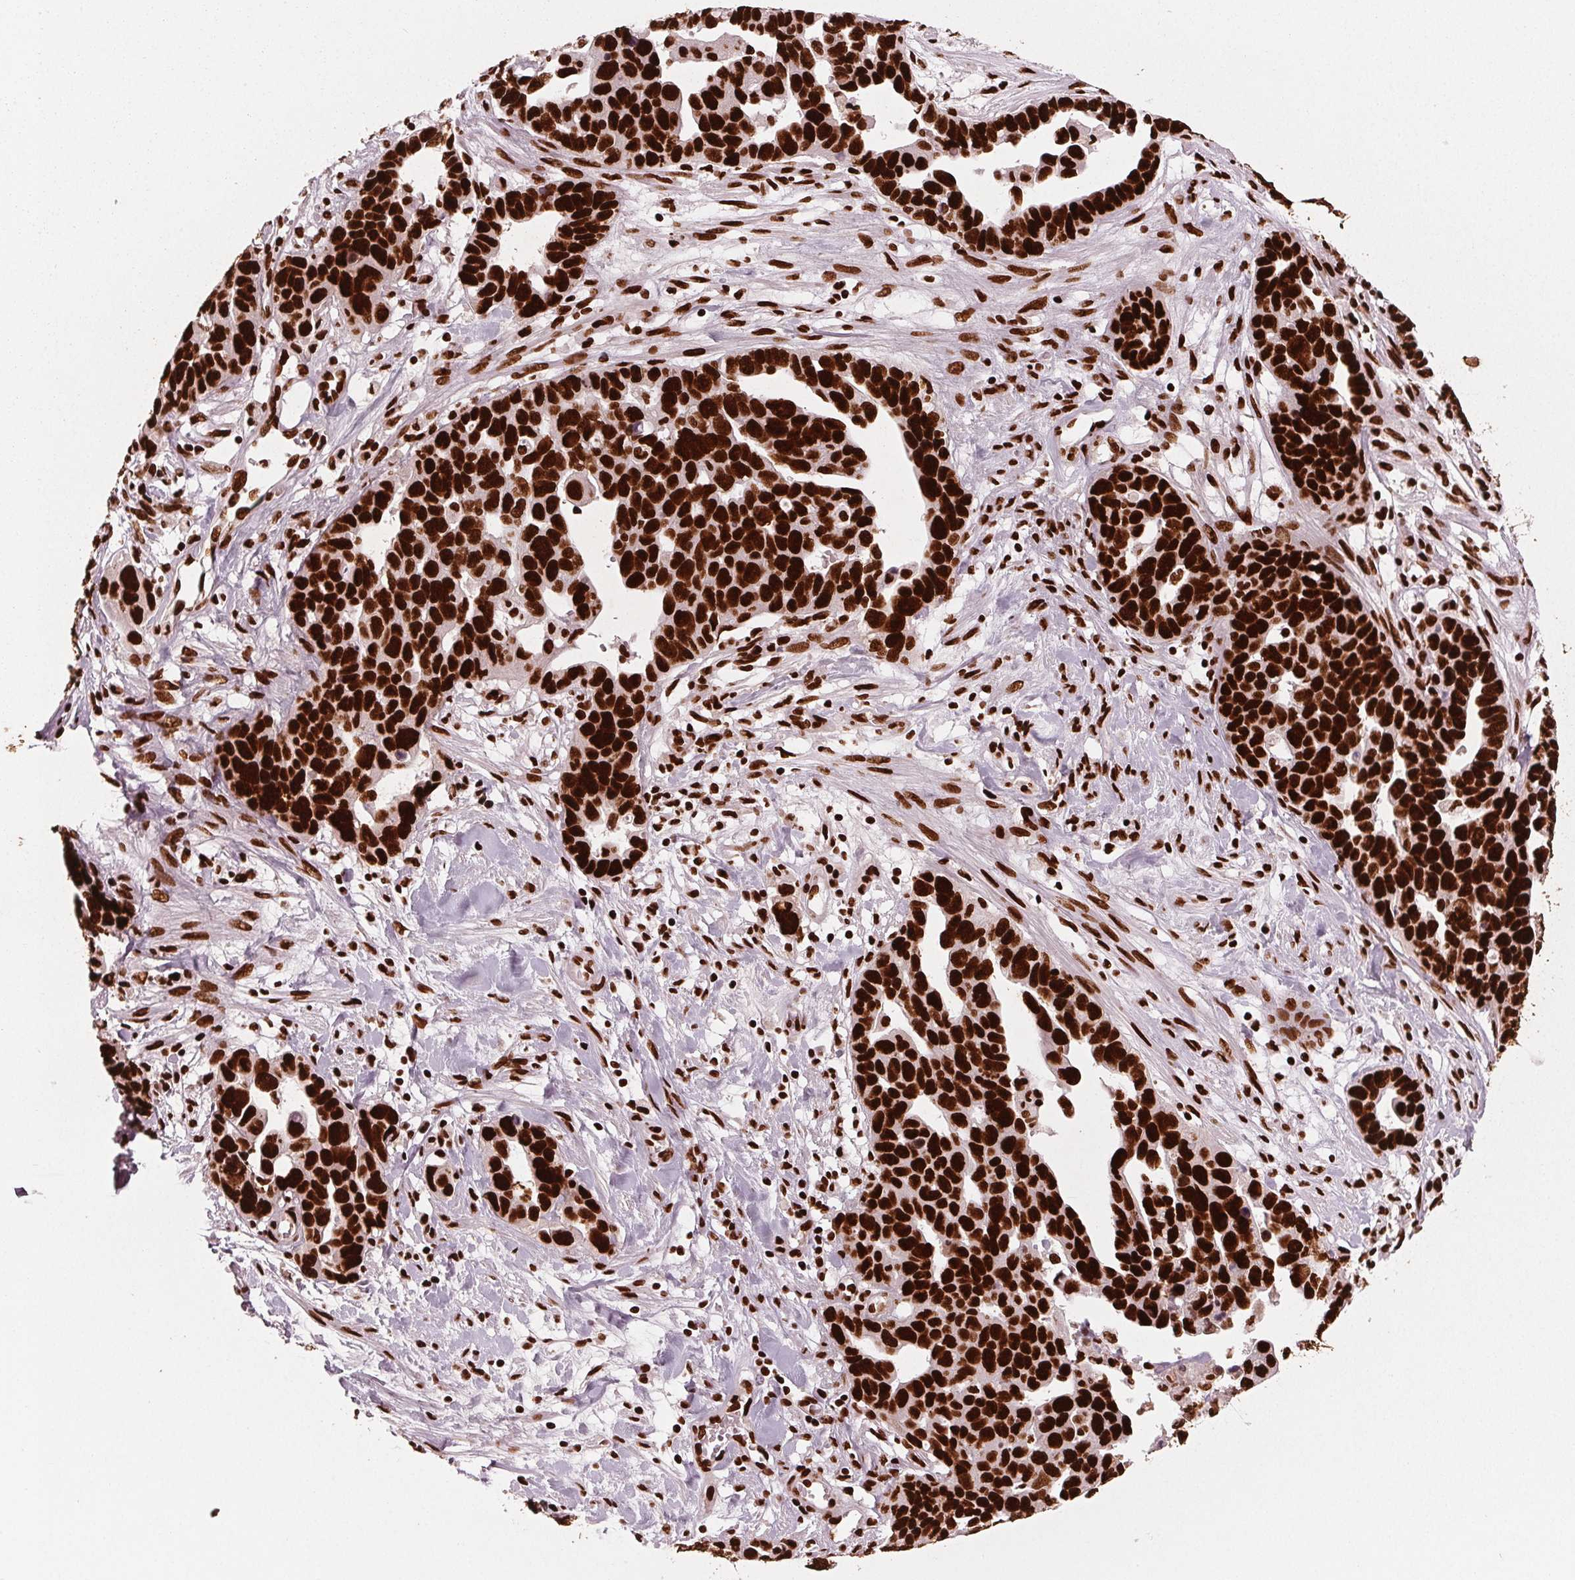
{"staining": {"intensity": "strong", "quantity": ">75%", "location": "nuclear"}, "tissue": "ovarian cancer", "cell_type": "Tumor cells", "image_type": "cancer", "snomed": [{"axis": "morphology", "description": "Cystadenocarcinoma, serous, NOS"}, {"axis": "topography", "description": "Ovary"}], "caption": "Immunohistochemistry (DAB (3,3'-diaminobenzidine)) staining of human serous cystadenocarcinoma (ovarian) shows strong nuclear protein positivity in about >75% of tumor cells.", "gene": "BRD4", "patient": {"sex": "female", "age": 54}}